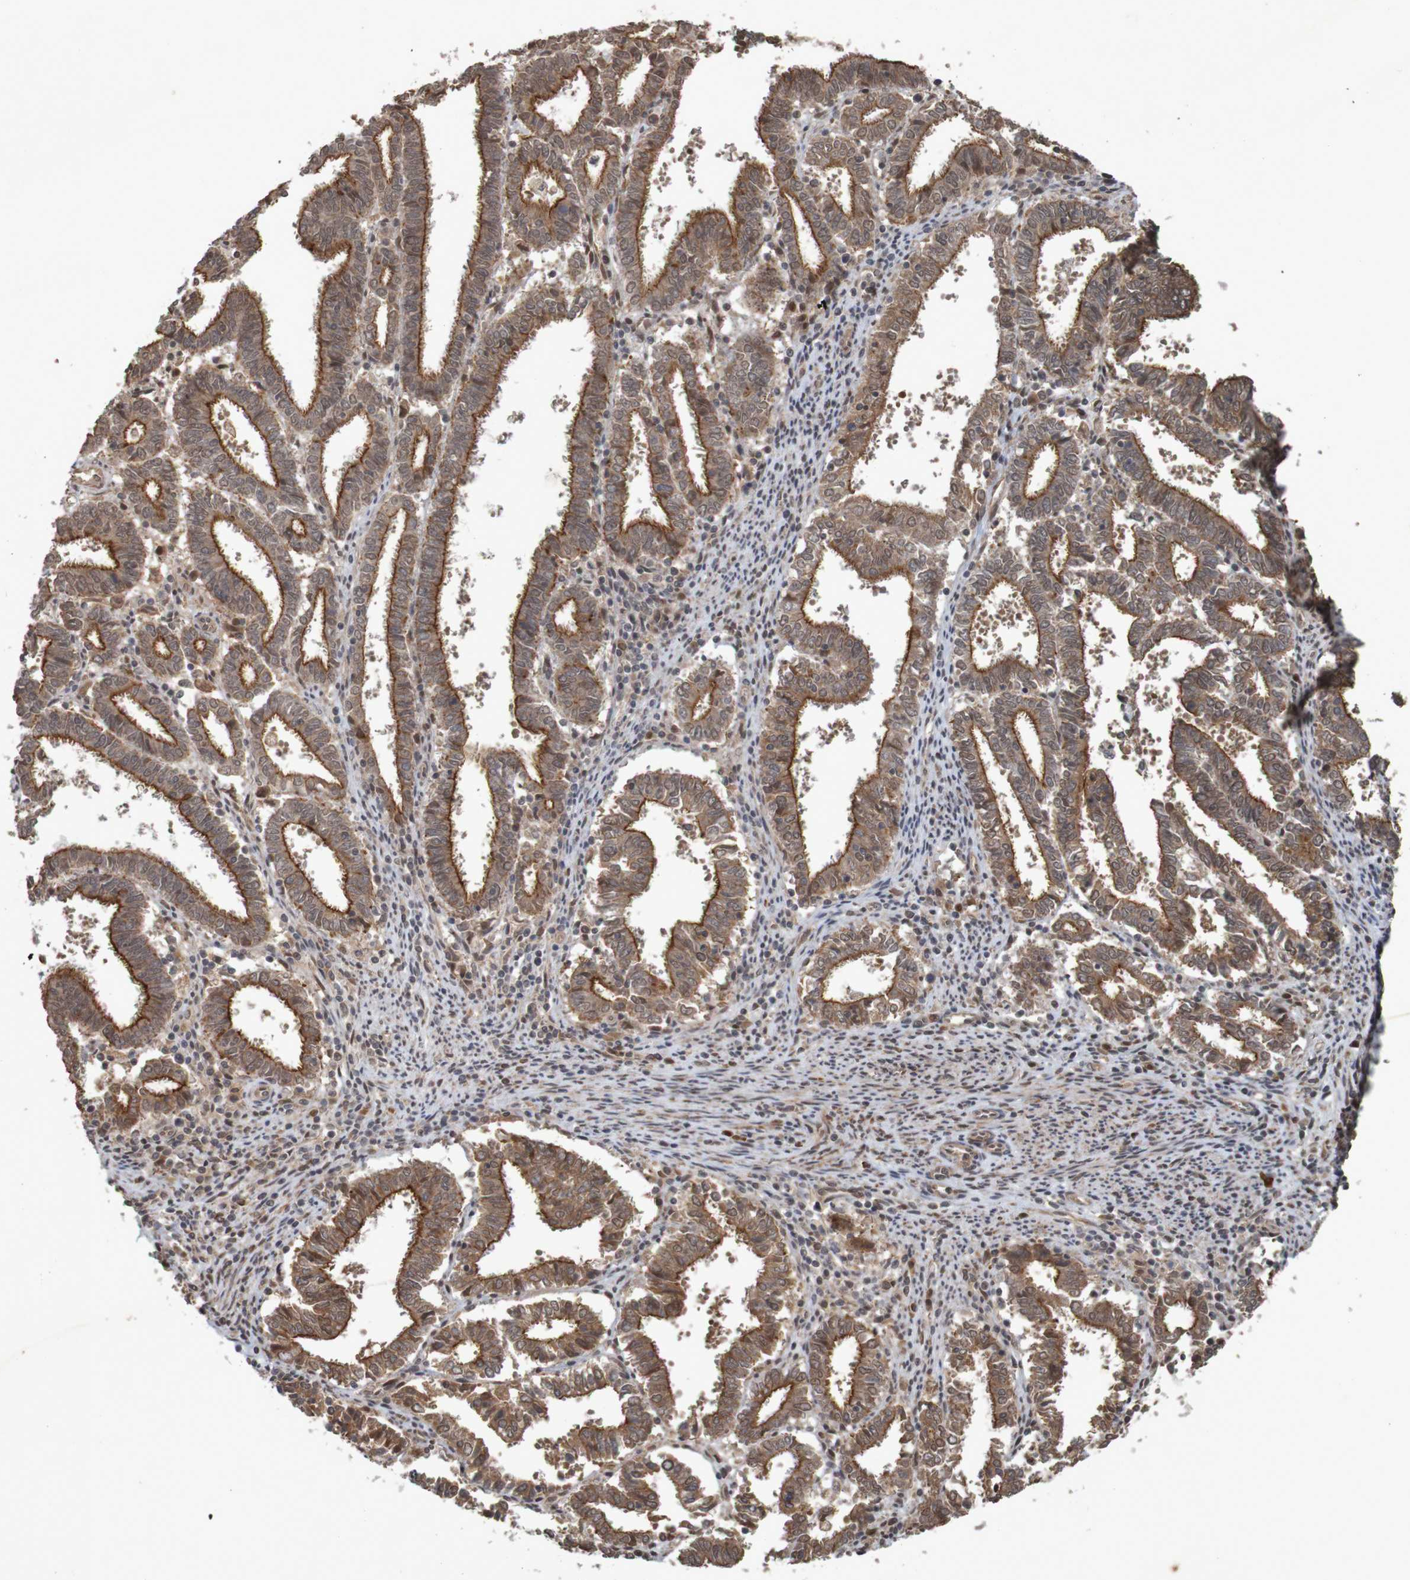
{"staining": {"intensity": "strong", "quantity": ">75%", "location": "cytoplasmic/membranous"}, "tissue": "endometrial cancer", "cell_type": "Tumor cells", "image_type": "cancer", "snomed": [{"axis": "morphology", "description": "Adenocarcinoma, NOS"}, {"axis": "topography", "description": "Uterus"}], "caption": "Immunohistochemical staining of human endometrial cancer displays strong cytoplasmic/membranous protein positivity in approximately >75% of tumor cells. The protein of interest is shown in brown color, while the nuclei are stained blue.", "gene": "ARHGEF11", "patient": {"sex": "female", "age": 83}}